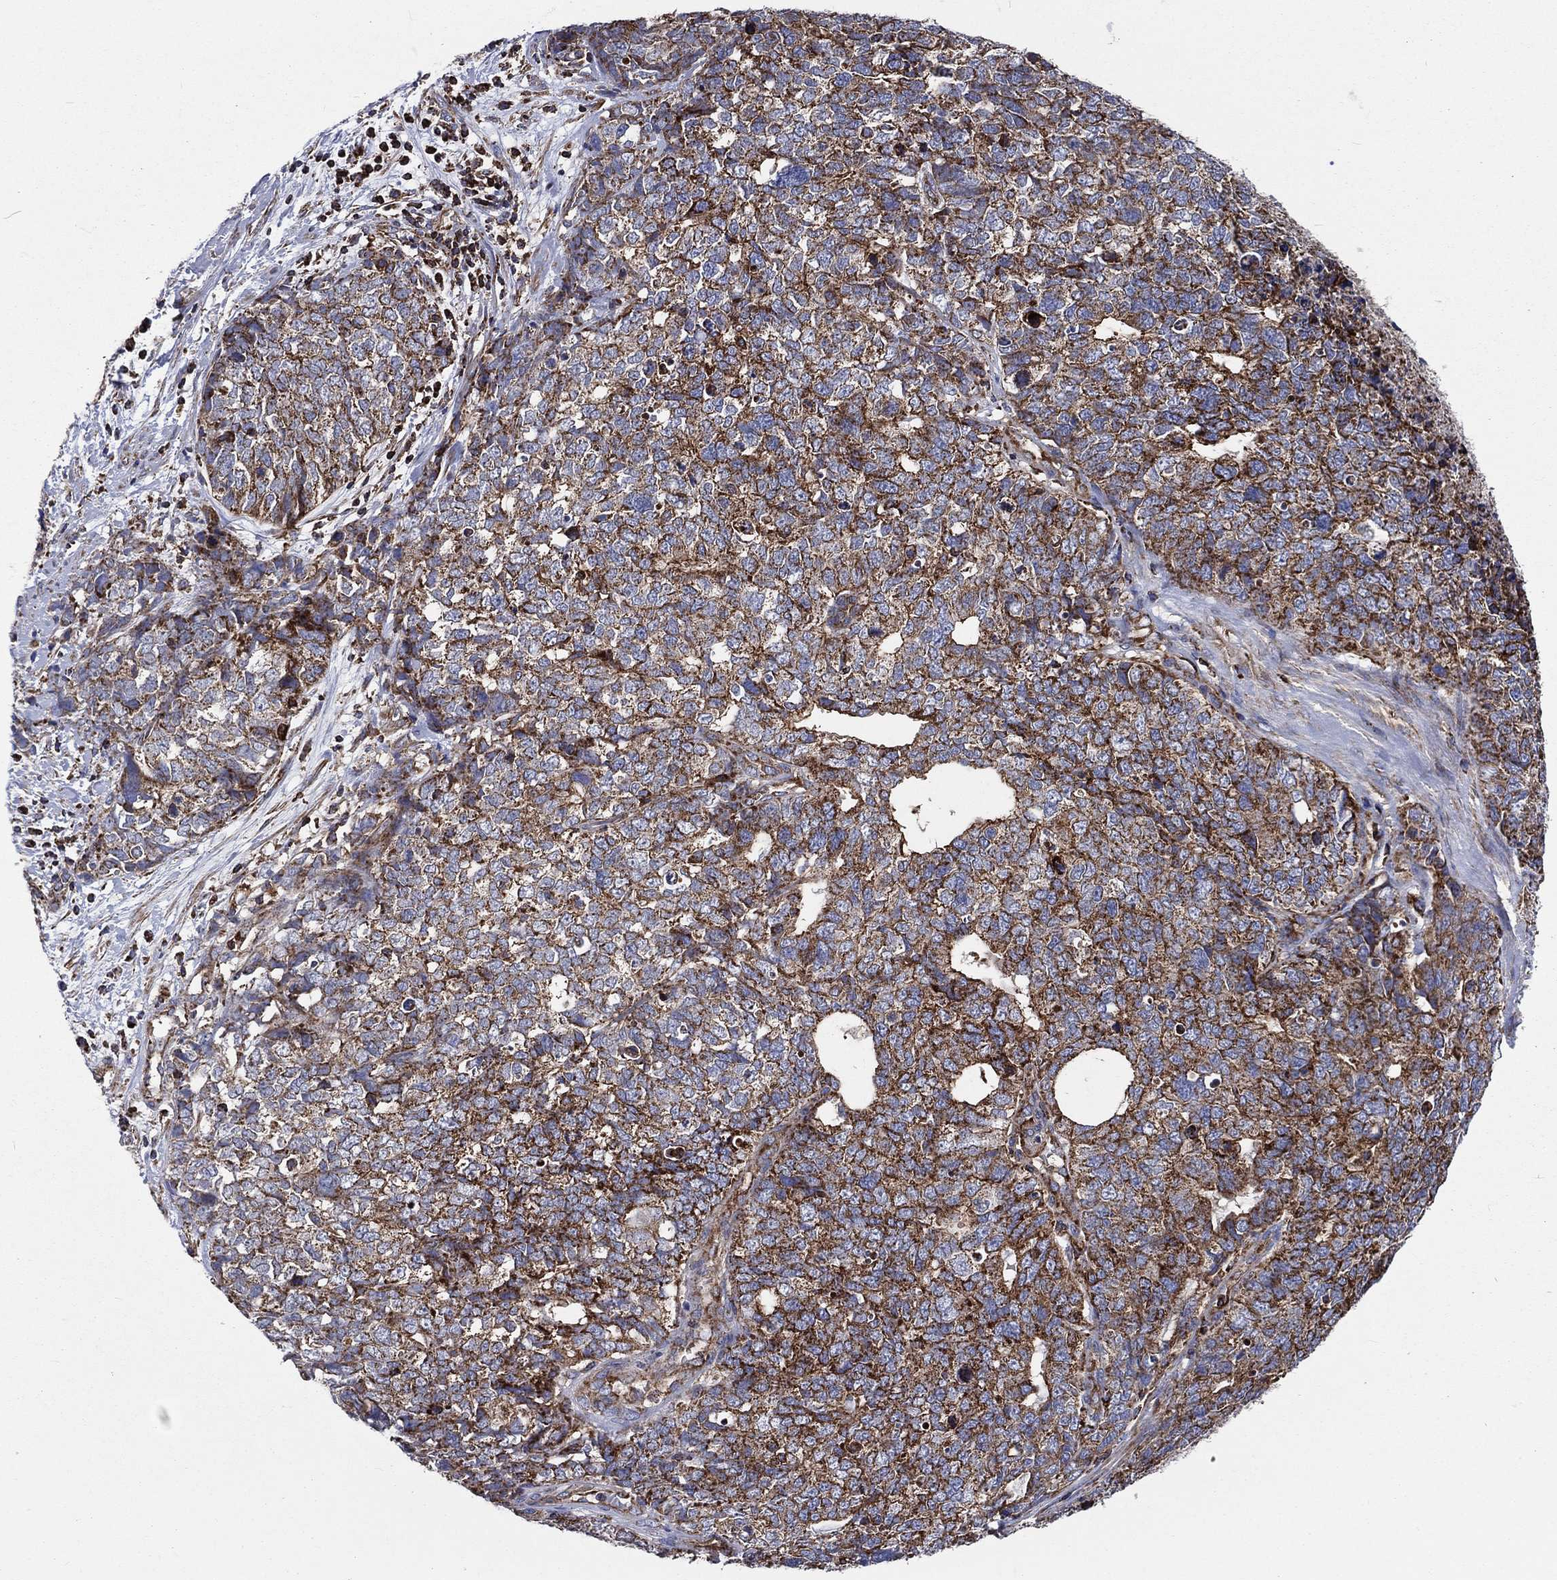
{"staining": {"intensity": "strong", "quantity": ">75%", "location": "cytoplasmic/membranous"}, "tissue": "cervical cancer", "cell_type": "Tumor cells", "image_type": "cancer", "snomed": [{"axis": "morphology", "description": "Squamous cell carcinoma, NOS"}, {"axis": "topography", "description": "Cervix"}], "caption": "The histopathology image displays a brown stain indicating the presence of a protein in the cytoplasmic/membranous of tumor cells in cervical cancer (squamous cell carcinoma). The staining was performed using DAB (3,3'-diaminobenzidine) to visualize the protein expression in brown, while the nuclei were stained in blue with hematoxylin (Magnification: 20x).", "gene": "ANKRD37", "patient": {"sex": "female", "age": 63}}